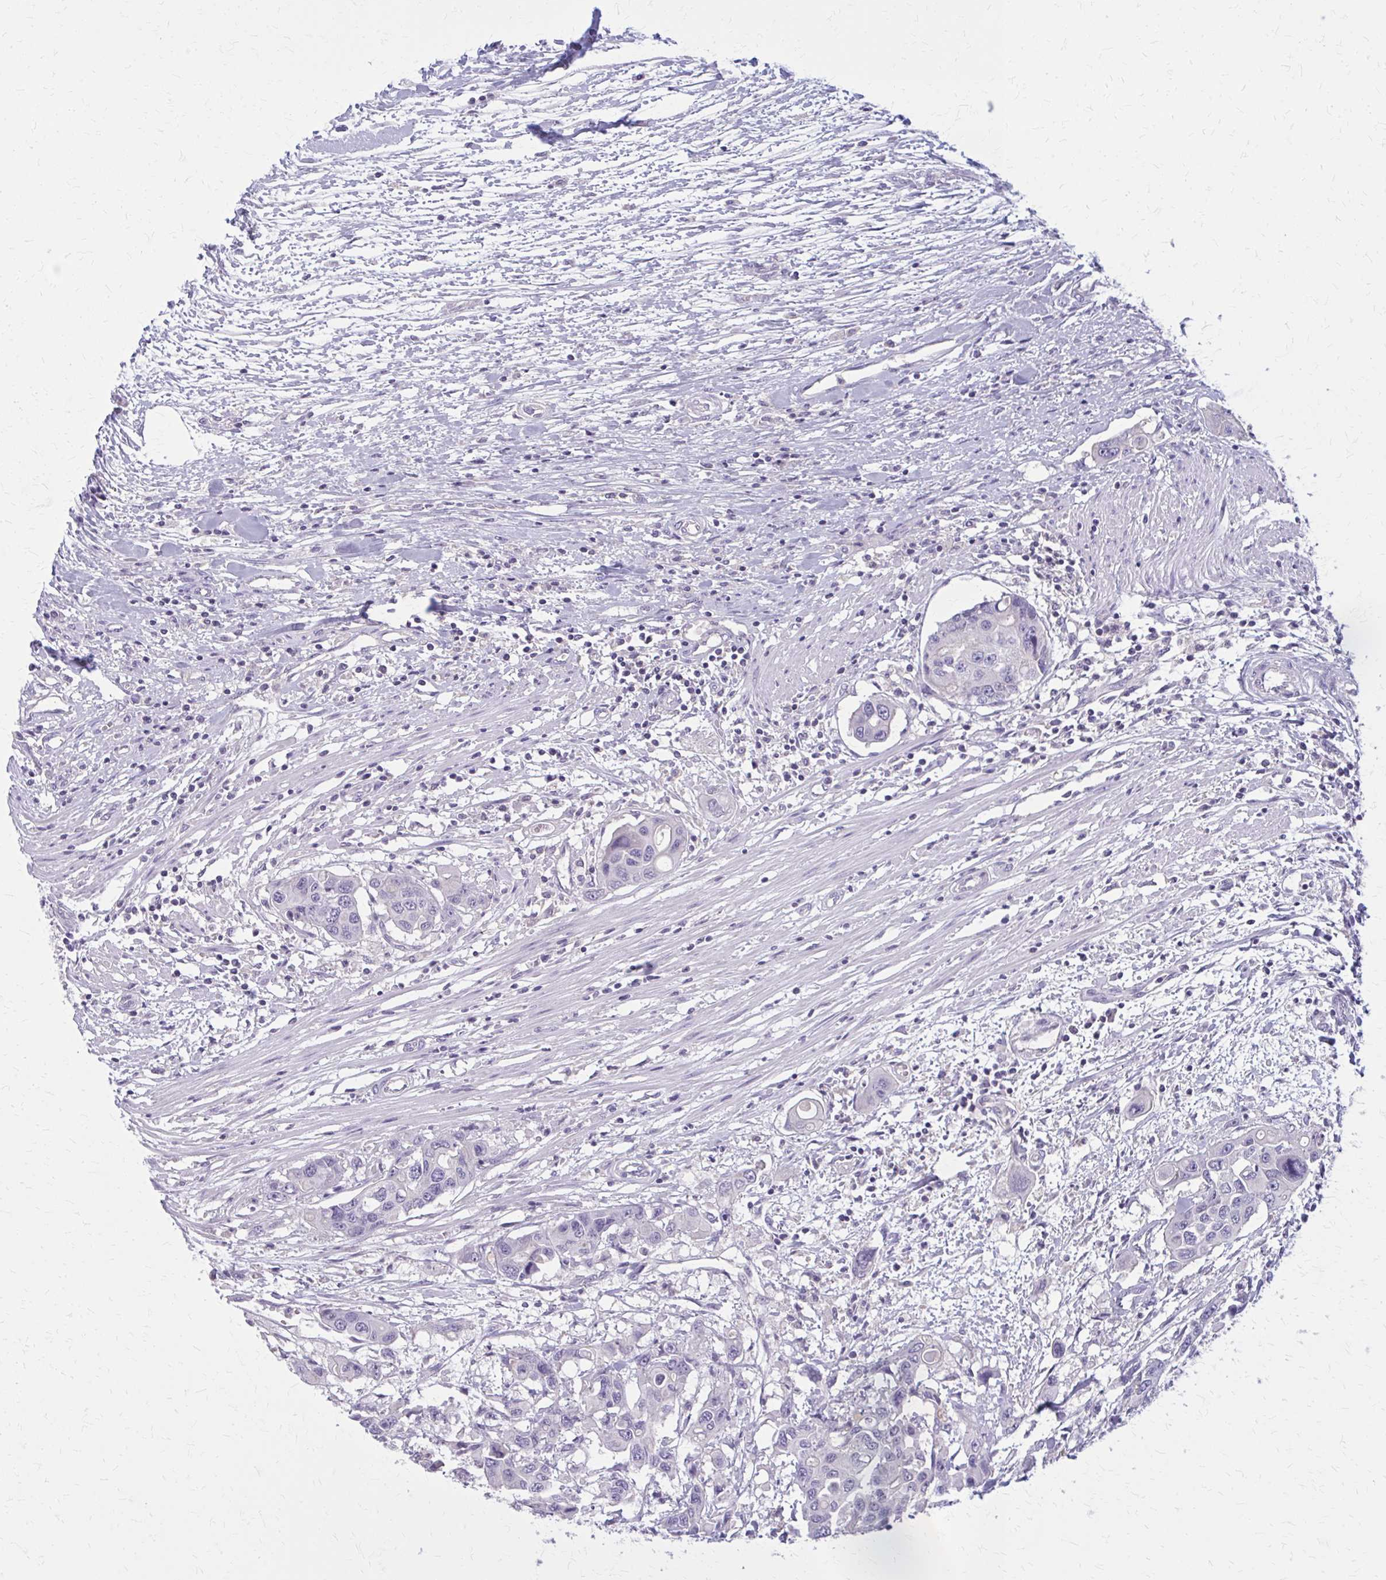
{"staining": {"intensity": "negative", "quantity": "none", "location": "none"}, "tissue": "colorectal cancer", "cell_type": "Tumor cells", "image_type": "cancer", "snomed": [{"axis": "morphology", "description": "Adenocarcinoma, NOS"}, {"axis": "topography", "description": "Colon"}], "caption": "Adenocarcinoma (colorectal) was stained to show a protein in brown. There is no significant positivity in tumor cells.", "gene": "OR4A47", "patient": {"sex": "male", "age": 77}}